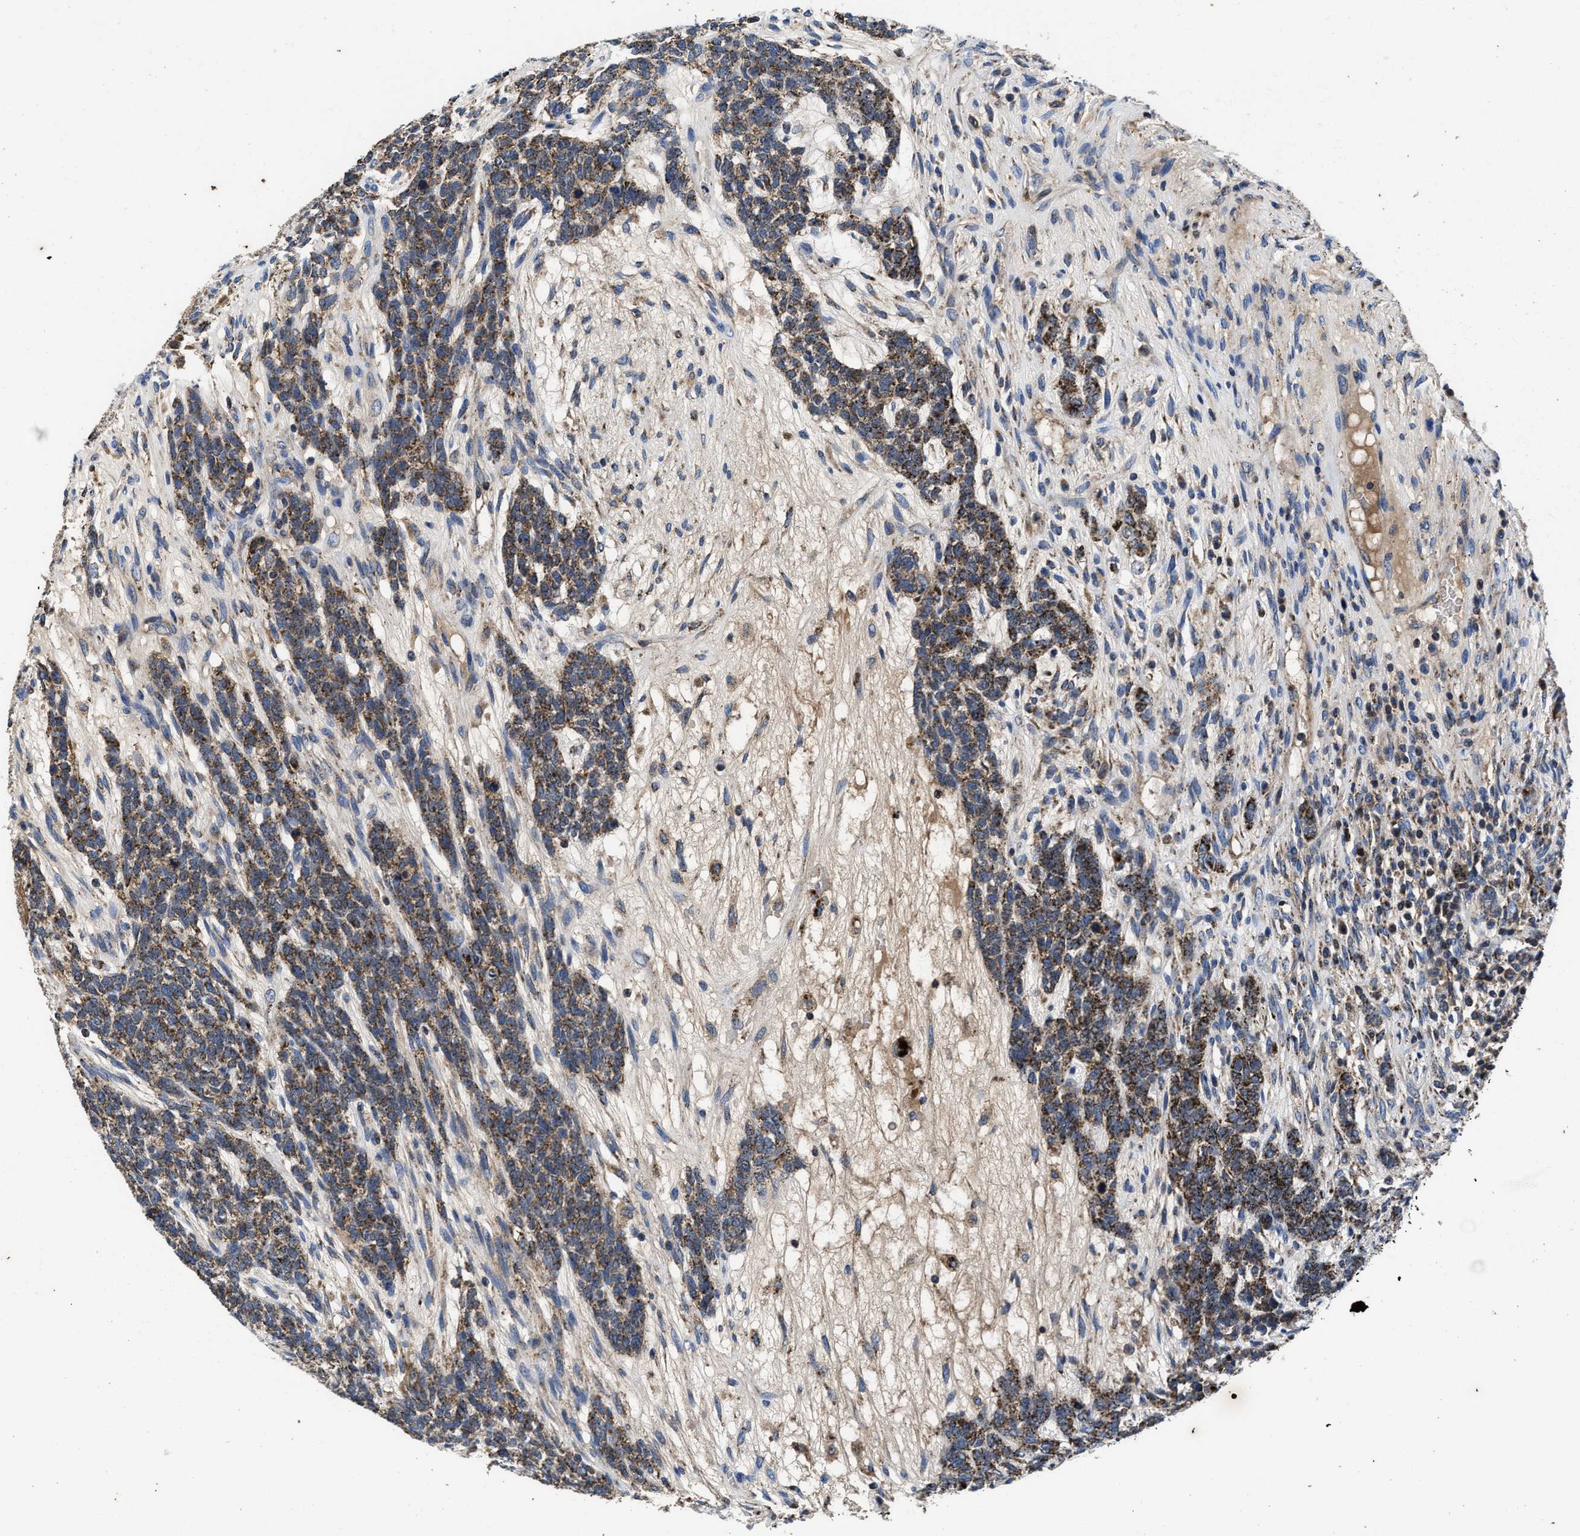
{"staining": {"intensity": "moderate", "quantity": ">75%", "location": "cytoplasmic/membranous"}, "tissue": "testis cancer", "cell_type": "Tumor cells", "image_type": "cancer", "snomed": [{"axis": "morphology", "description": "Seminoma, NOS"}, {"axis": "topography", "description": "Testis"}], "caption": "Testis cancer tissue exhibits moderate cytoplasmic/membranous positivity in approximately >75% of tumor cells", "gene": "CACNA1D", "patient": {"sex": "male", "age": 28}}